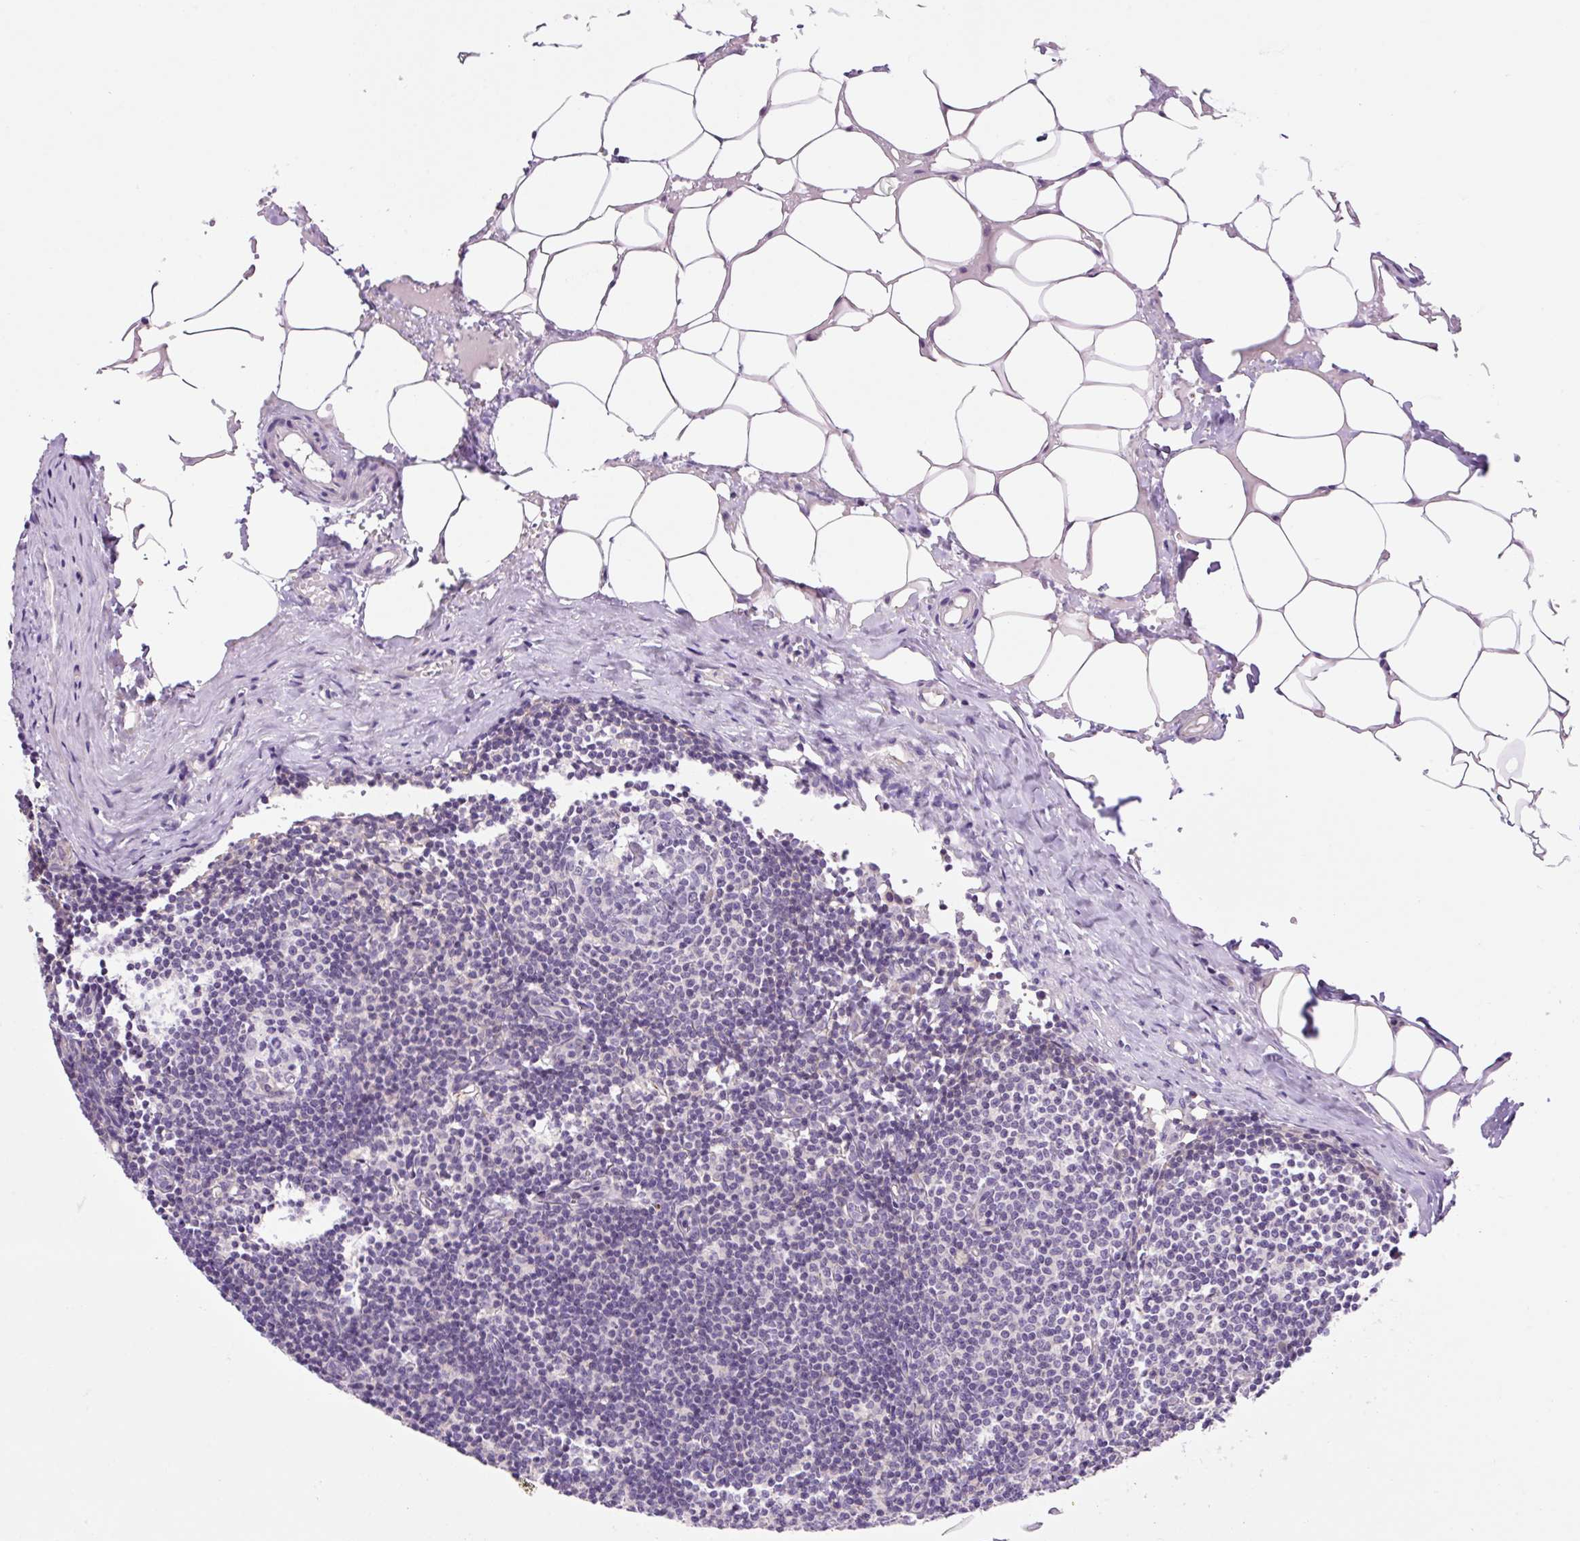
{"staining": {"intensity": "negative", "quantity": "none", "location": "none"}, "tissue": "lymph node", "cell_type": "Germinal center cells", "image_type": "normal", "snomed": [{"axis": "morphology", "description": "Normal tissue, NOS"}, {"axis": "topography", "description": "Lymph node"}], "caption": "The histopathology image shows no significant expression in germinal center cells of lymph node.", "gene": "GRID2", "patient": {"sex": "male", "age": 49}}